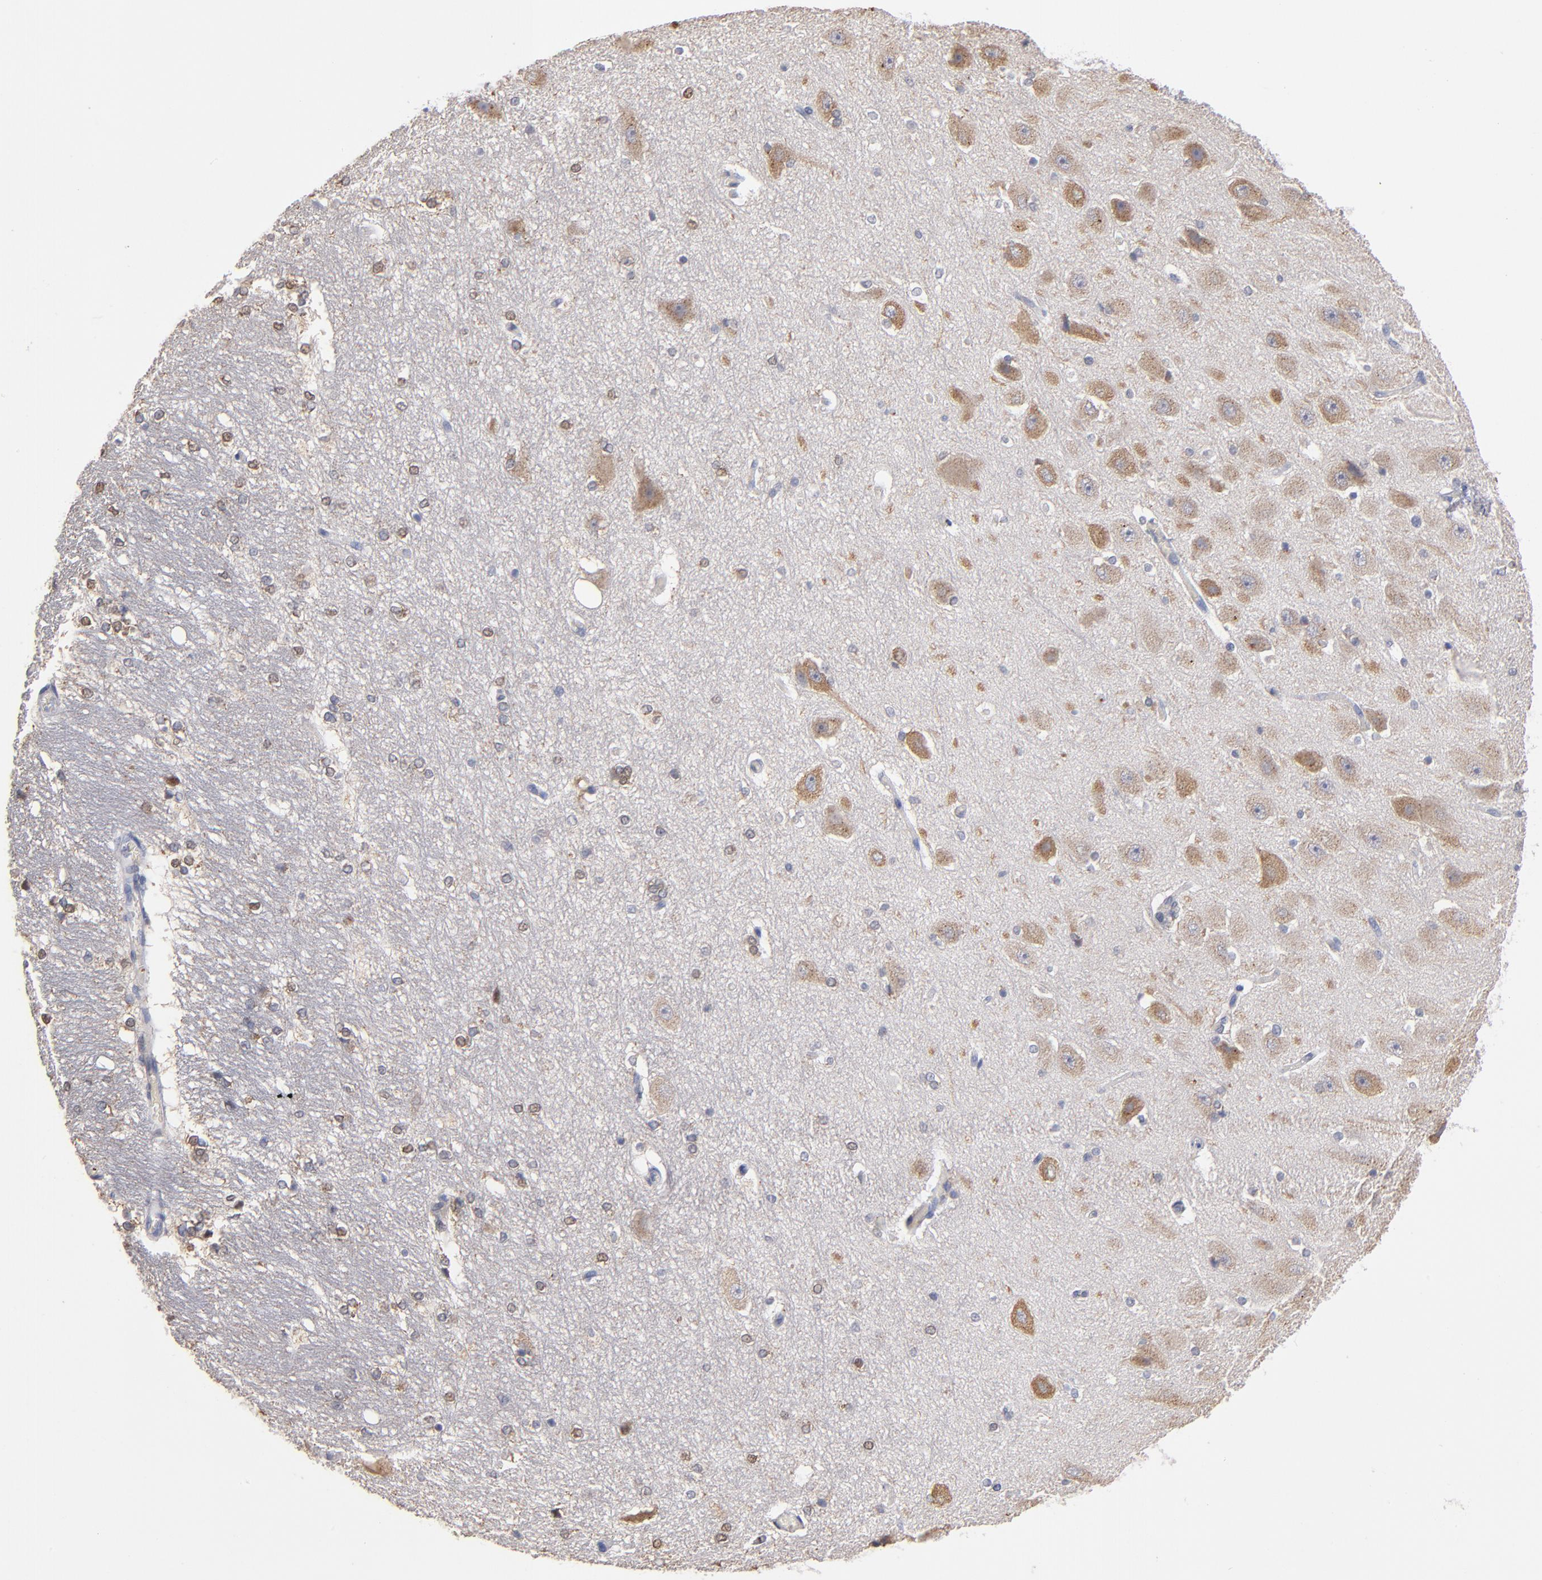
{"staining": {"intensity": "weak", "quantity": "<25%", "location": "cytoplasmic/membranous"}, "tissue": "hippocampus", "cell_type": "Glial cells", "image_type": "normal", "snomed": [{"axis": "morphology", "description": "Normal tissue, NOS"}, {"axis": "topography", "description": "Hippocampus"}], "caption": "Micrograph shows no significant protein expression in glial cells of benign hippocampus. (DAB (3,3'-diaminobenzidine) immunohistochemistry, high magnification).", "gene": "SELP", "patient": {"sex": "female", "age": 19}}